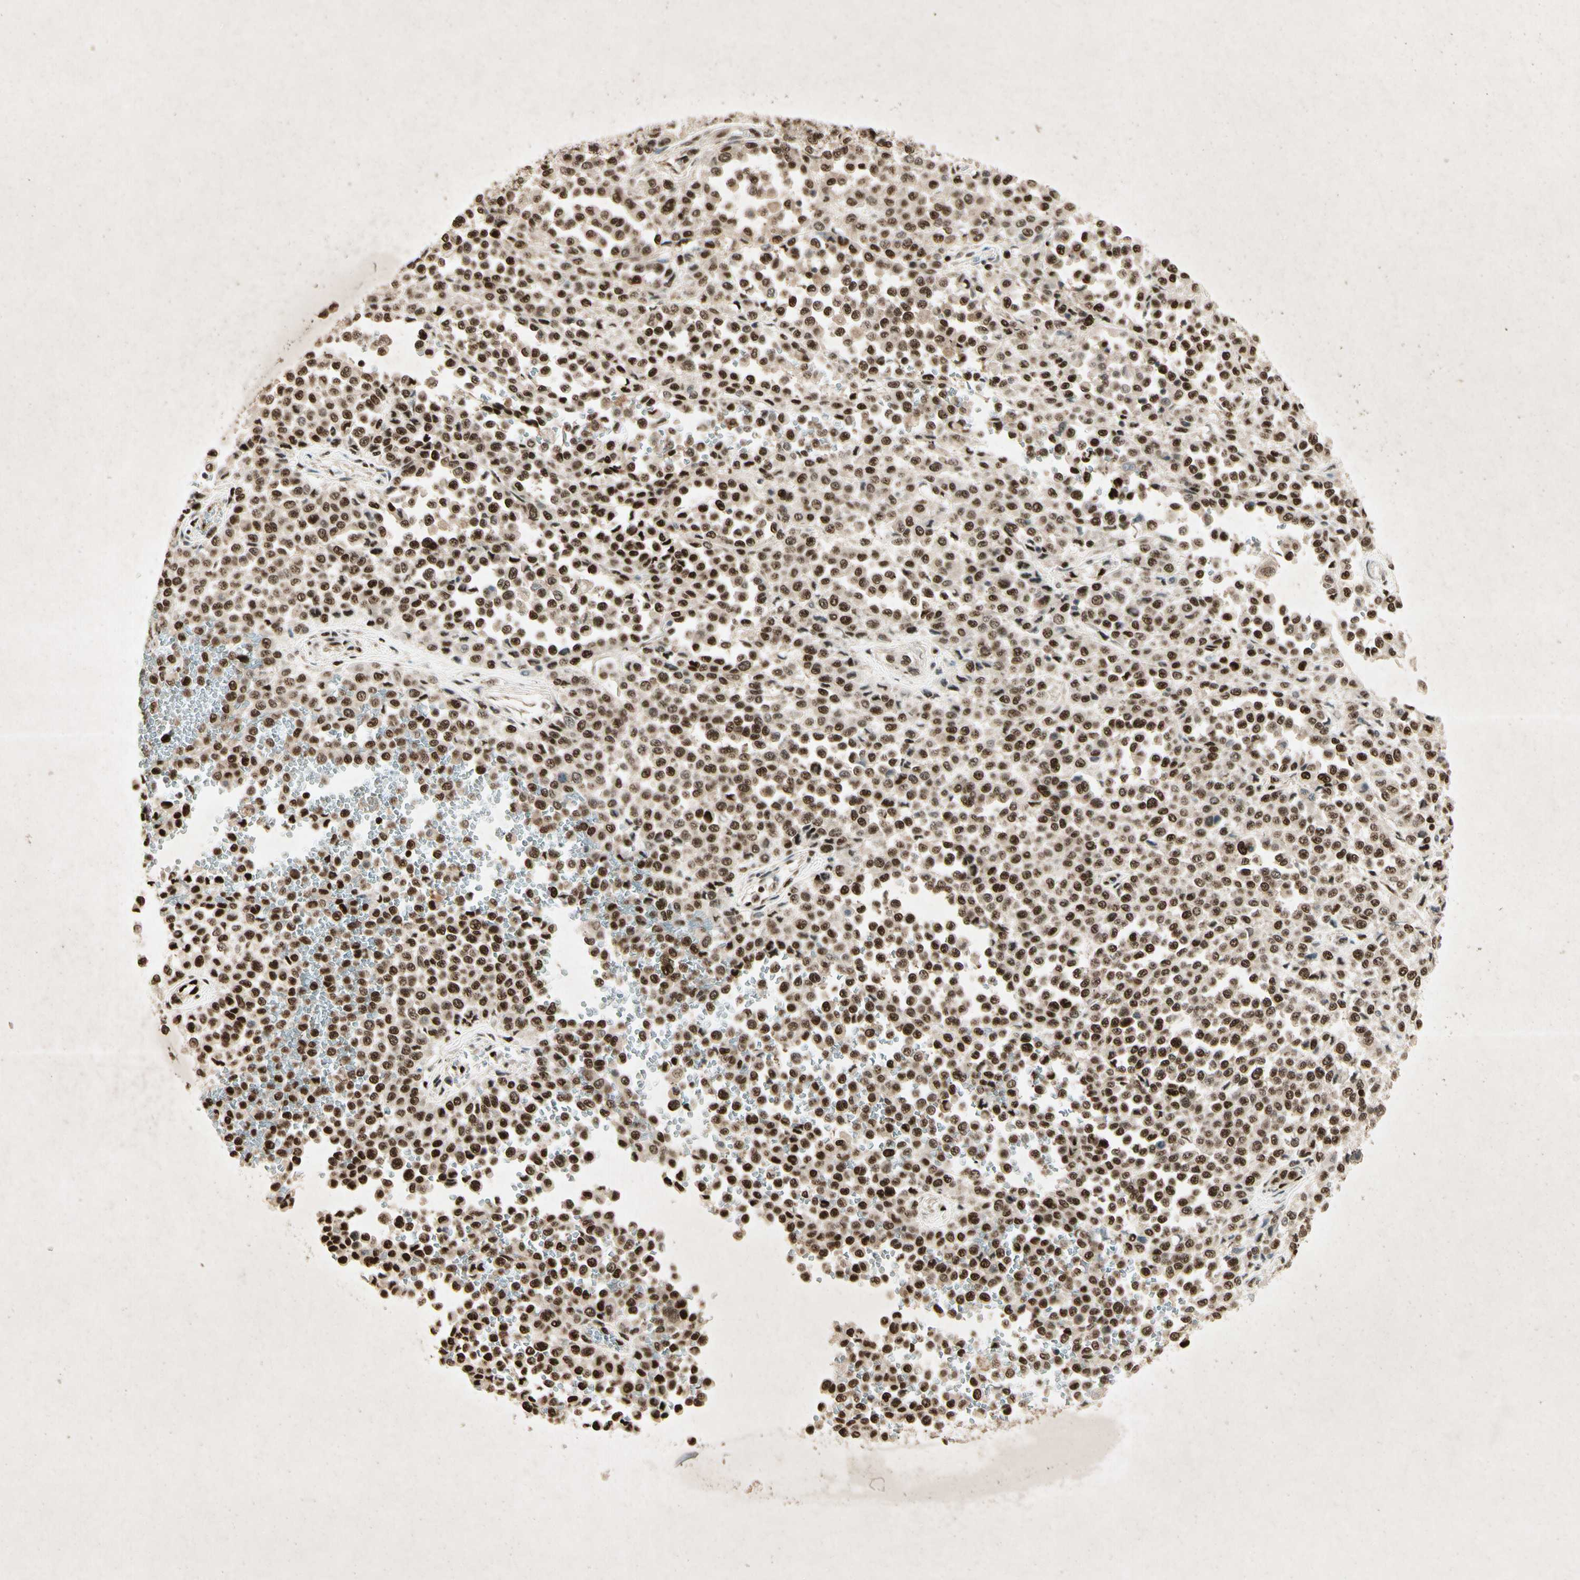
{"staining": {"intensity": "strong", "quantity": ">75%", "location": "nuclear"}, "tissue": "melanoma", "cell_type": "Tumor cells", "image_type": "cancer", "snomed": [{"axis": "morphology", "description": "Malignant melanoma, Metastatic site"}, {"axis": "topography", "description": "Pancreas"}], "caption": "Tumor cells reveal strong nuclear staining in about >75% of cells in melanoma.", "gene": "RNF43", "patient": {"sex": "female", "age": 30}}